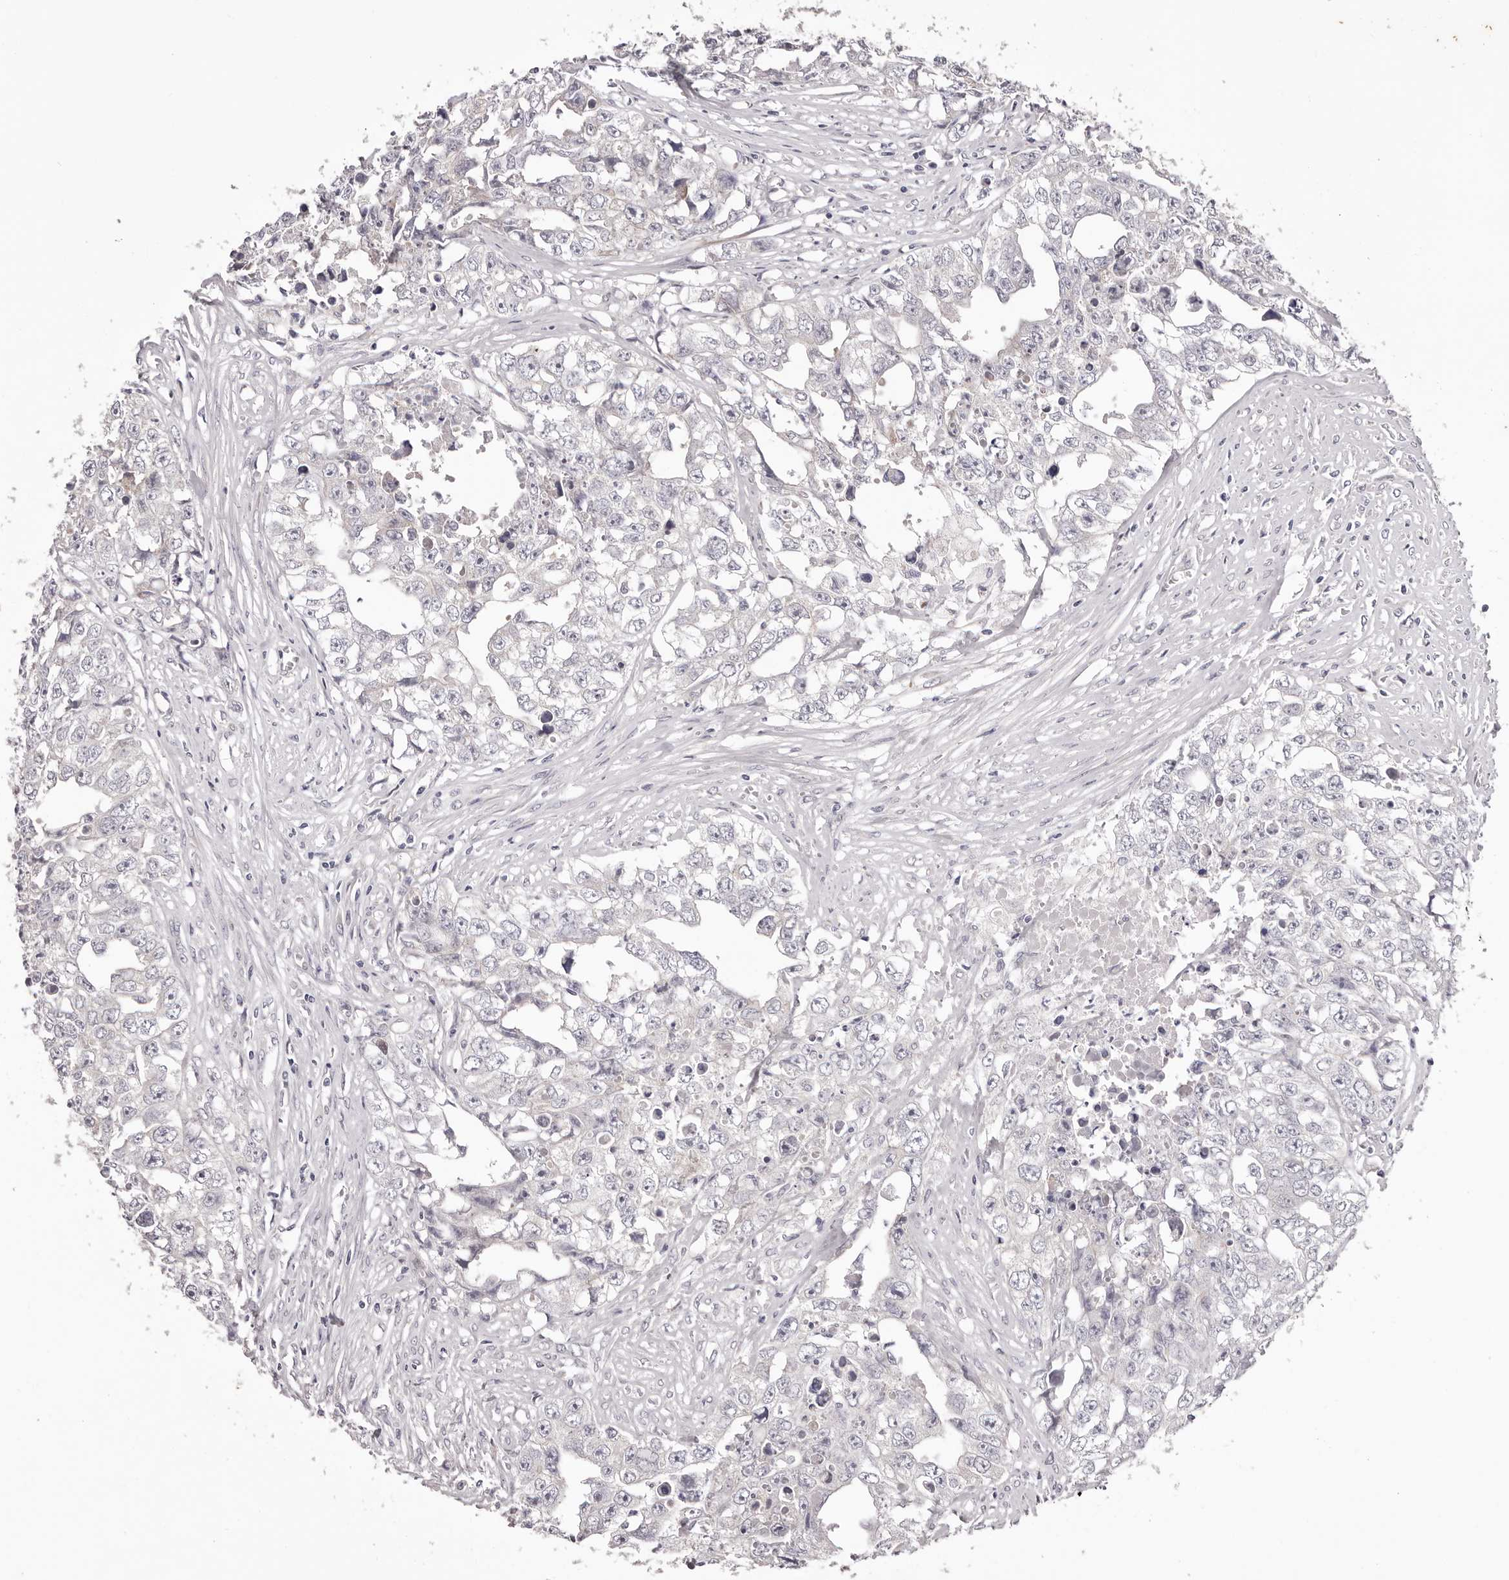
{"staining": {"intensity": "negative", "quantity": "none", "location": "none"}, "tissue": "testis cancer", "cell_type": "Tumor cells", "image_type": "cancer", "snomed": [{"axis": "morphology", "description": "Seminoma, NOS"}, {"axis": "morphology", "description": "Carcinoma, Embryonal, NOS"}, {"axis": "topography", "description": "Testis"}], "caption": "A high-resolution histopathology image shows IHC staining of embryonal carcinoma (testis), which exhibits no significant staining in tumor cells.", "gene": "PNRC1", "patient": {"sex": "male", "age": 43}}